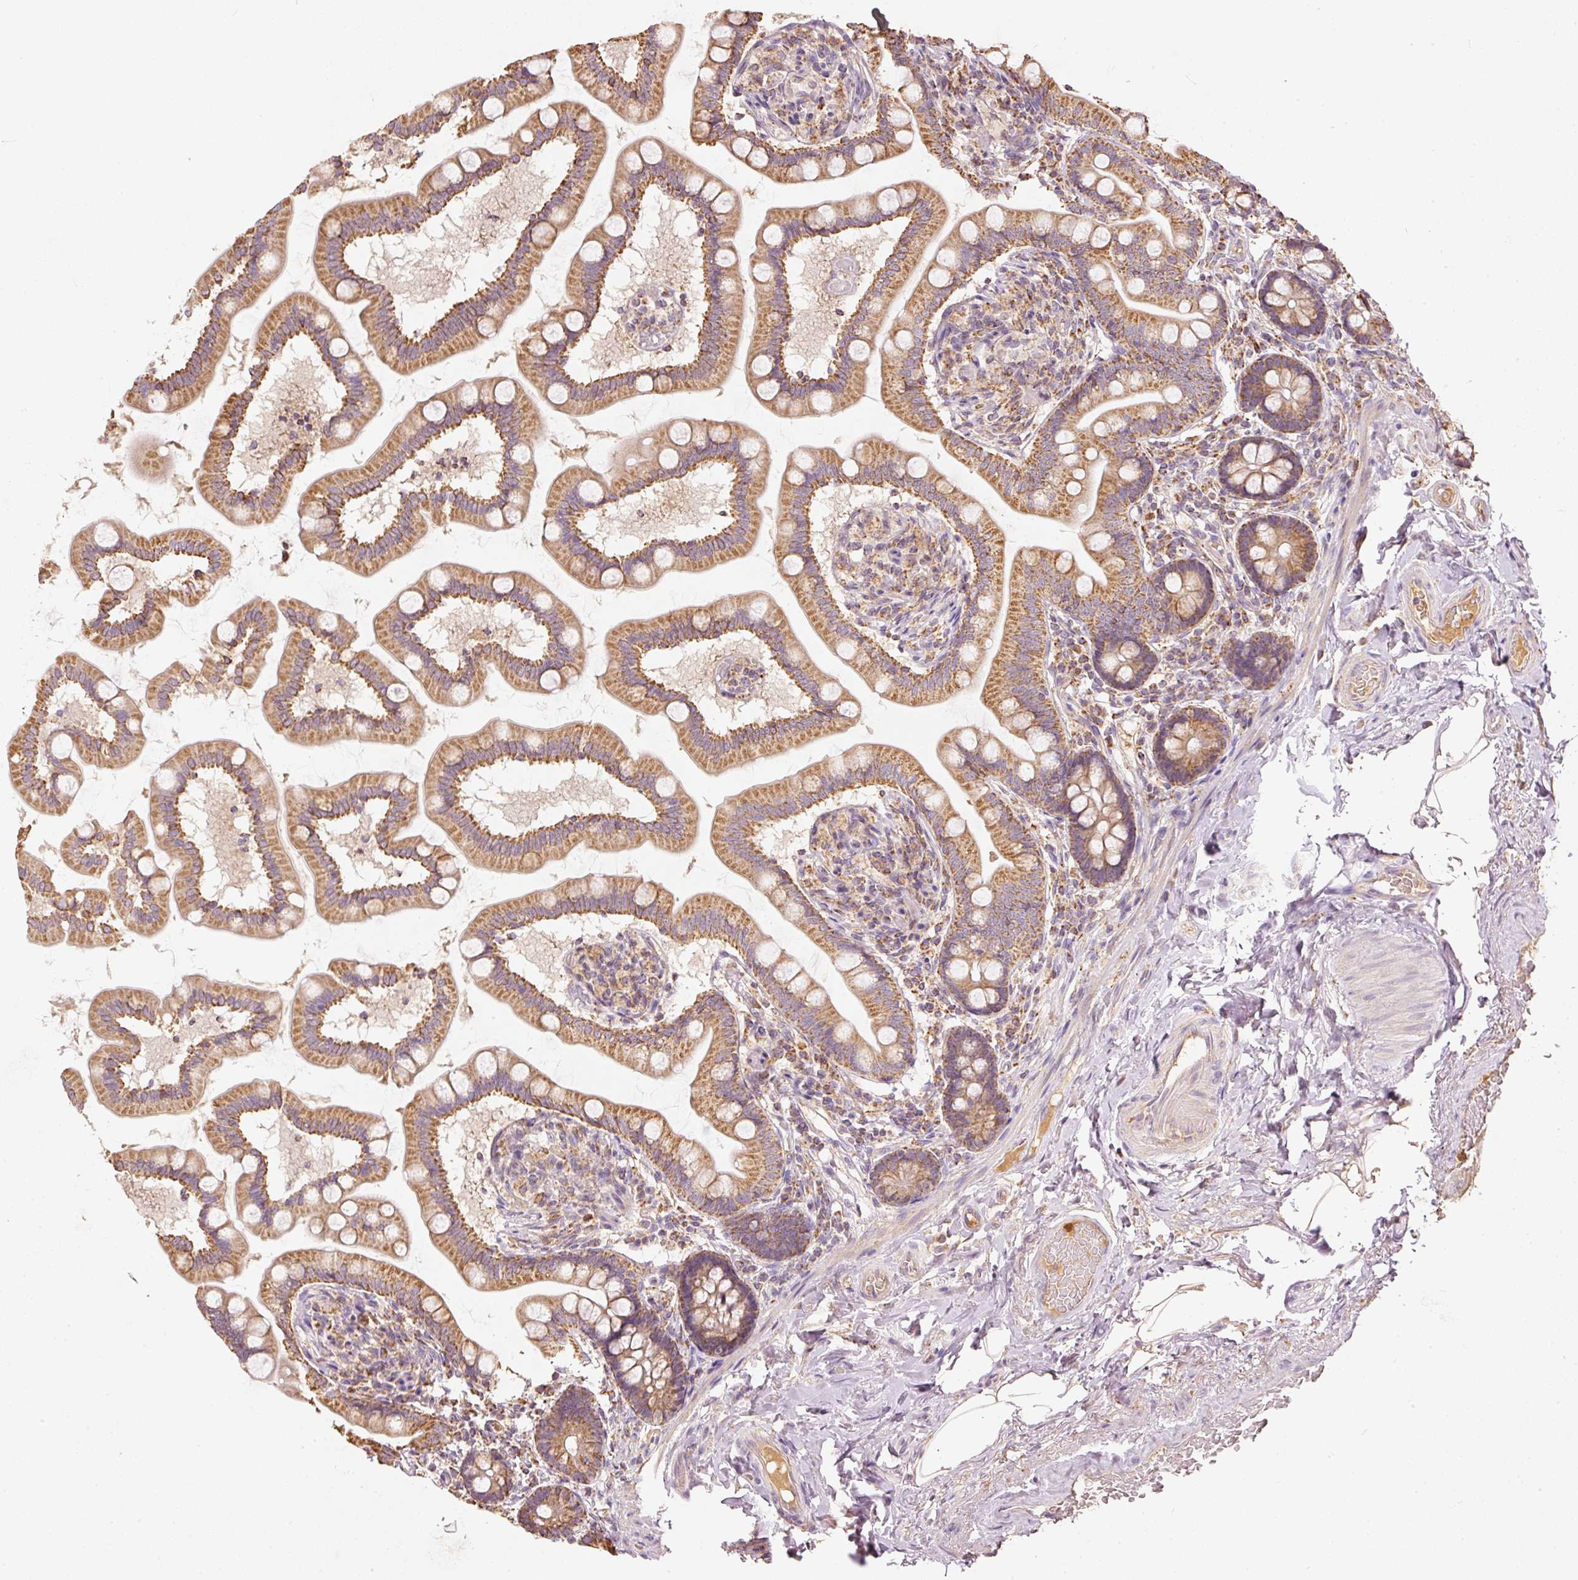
{"staining": {"intensity": "moderate", "quantity": ">75%", "location": "cytoplasmic/membranous"}, "tissue": "small intestine", "cell_type": "Glandular cells", "image_type": "normal", "snomed": [{"axis": "morphology", "description": "Normal tissue, NOS"}, {"axis": "topography", "description": "Small intestine"}], "caption": "Benign small intestine demonstrates moderate cytoplasmic/membranous staining in approximately >75% of glandular cells, visualized by immunohistochemistry.", "gene": "PSENEN", "patient": {"sex": "female", "age": 64}}